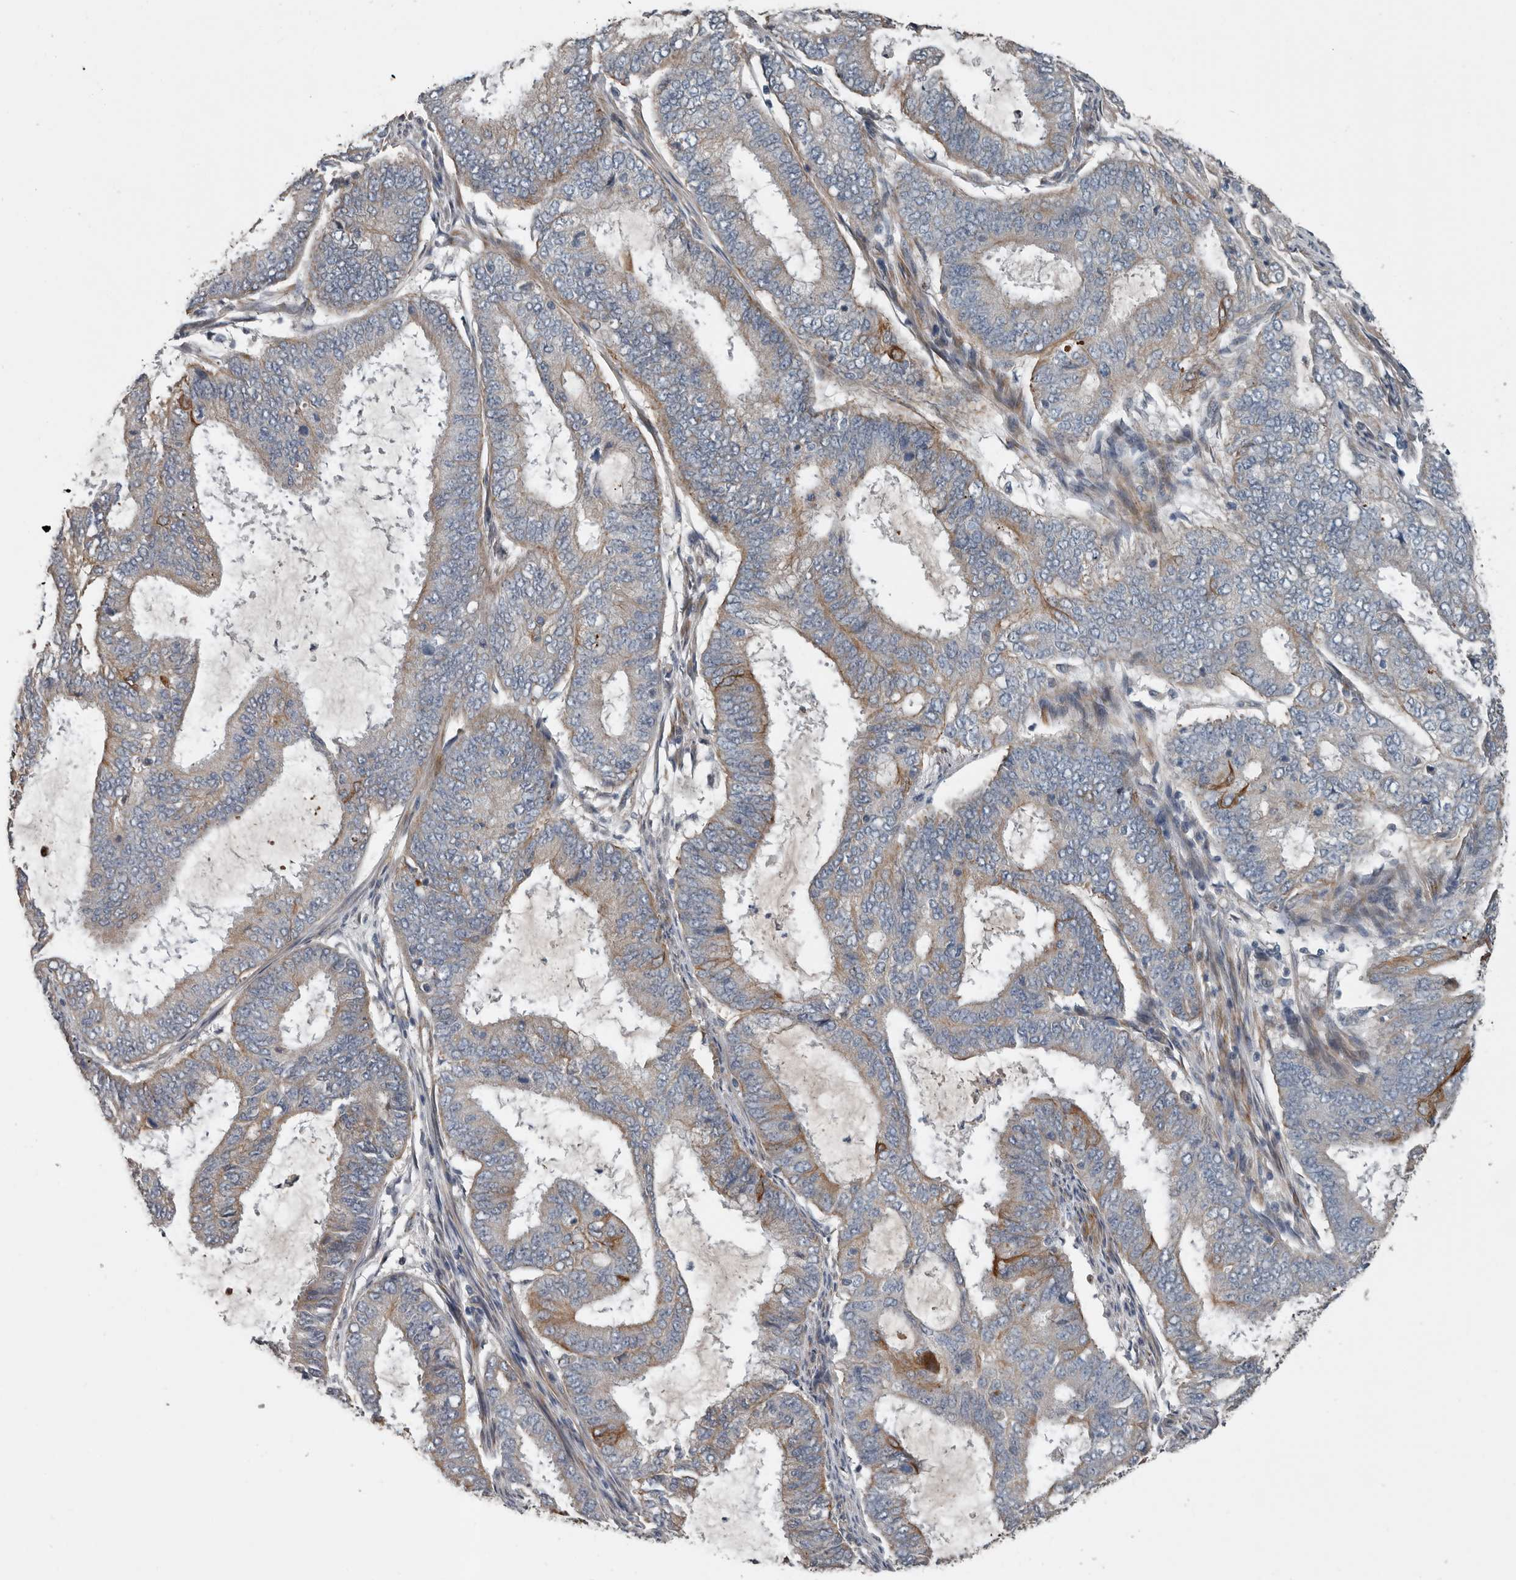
{"staining": {"intensity": "moderate", "quantity": "<25%", "location": "cytoplasmic/membranous"}, "tissue": "endometrial cancer", "cell_type": "Tumor cells", "image_type": "cancer", "snomed": [{"axis": "morphology", "description": "Adenocarcinoma, NOS"}, {"axis": "topography", "description": "Endometrium"}], "caption": "IHC (DAB) staining of endometrial cancer displays moderate cytoplasmic/membranous protein expression in approximately <25% of tumor cells.", "gene": "DPY19L4", "patient": {"sex": "female", "age": 51}}